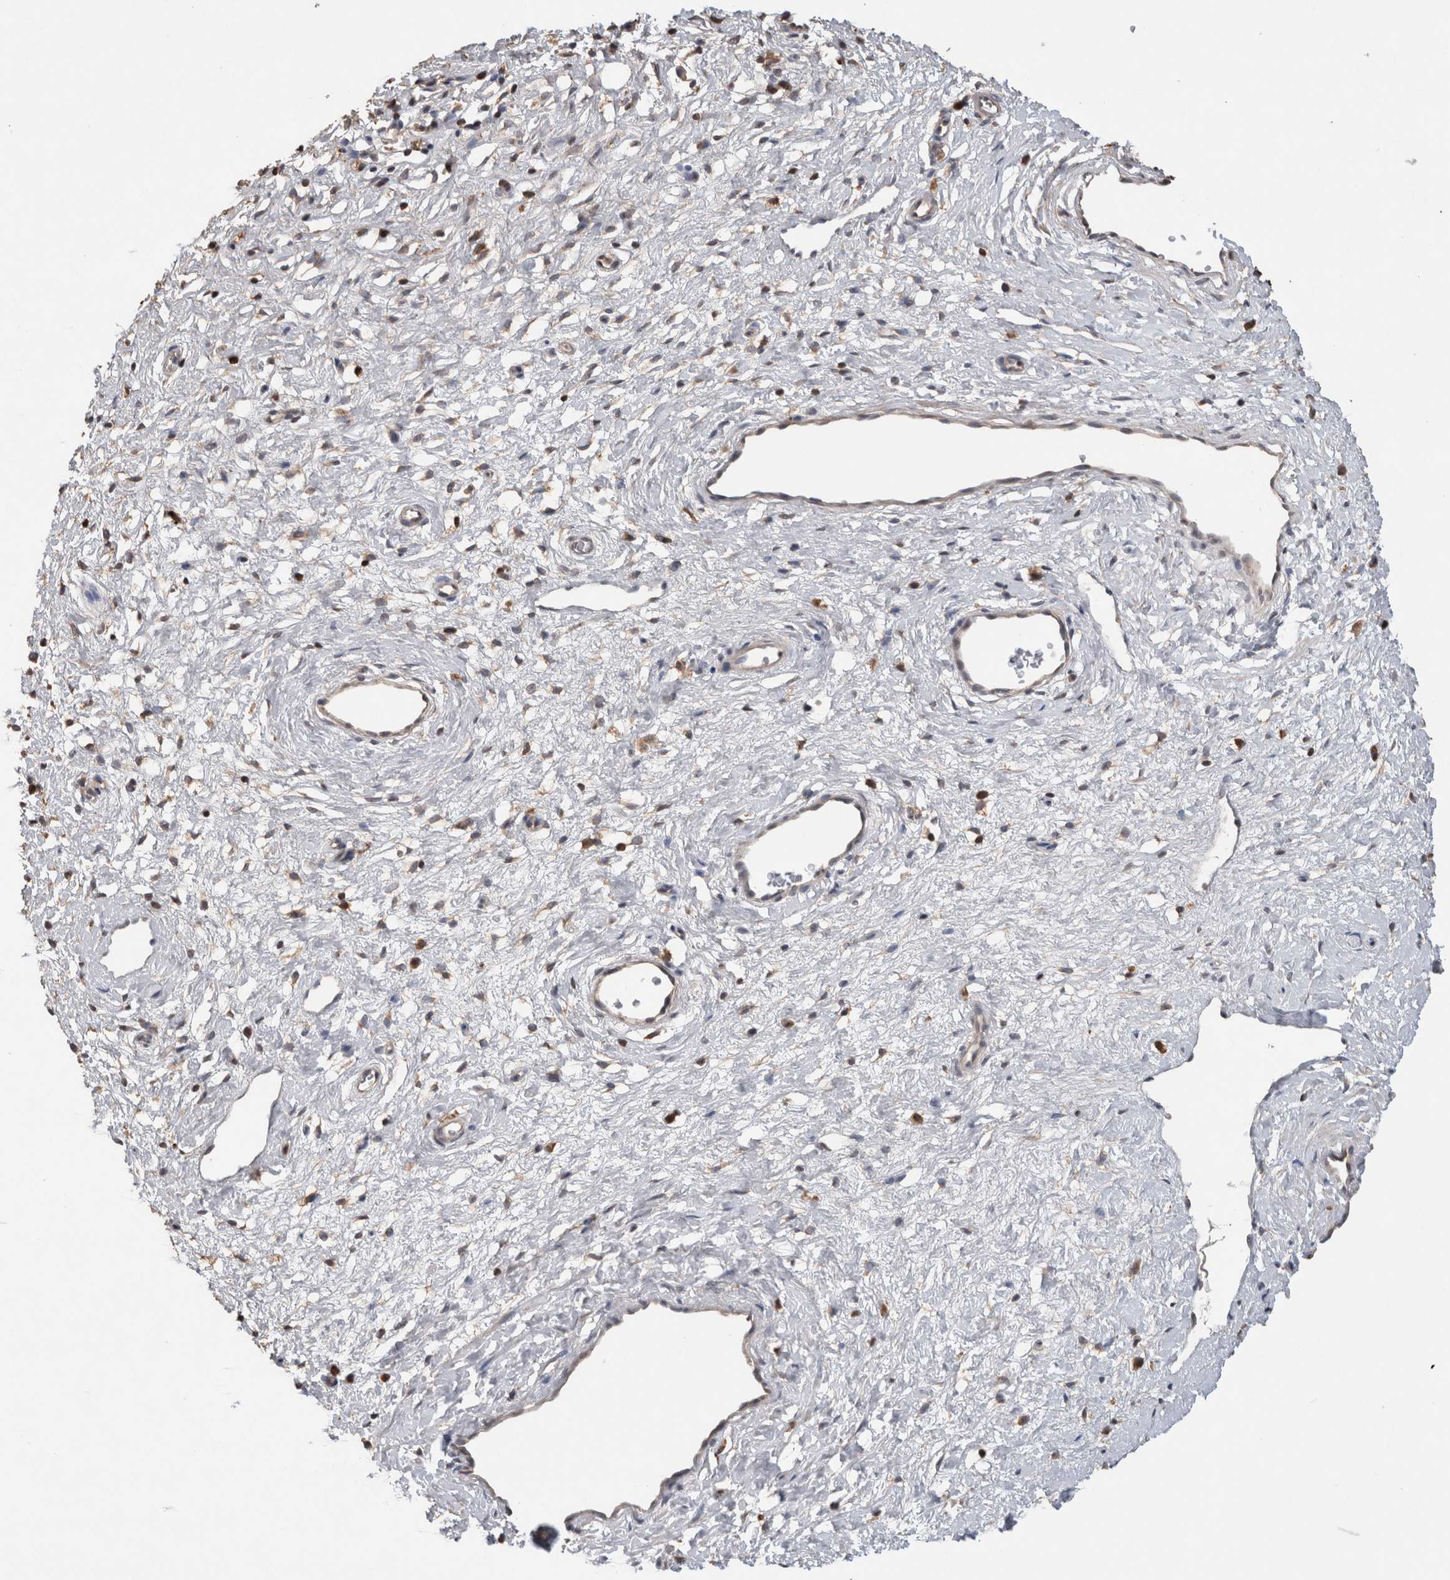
{"staining": {"intensity": "moderate", "quantity": "<25%", "location": "cytoplasmic/membranous"}, "tissue": "cervix", "cell_type": "Squamous epithelial cells", "image_type": "normal", "snomed": [{"axis": "morphology", "description": "Normal tissue, NOS"}, {"axis": "topography", "description": "Cervix"}], "caption": "Normal cervix demonstrates moderate cytoplasmic/membranous expression in approximately <25% of squamous epithelial cells (IHC, brightfield microscopy, high magnification)..", "gene": "TRIM5", "patient": {"sex": "female", "age": 27}}